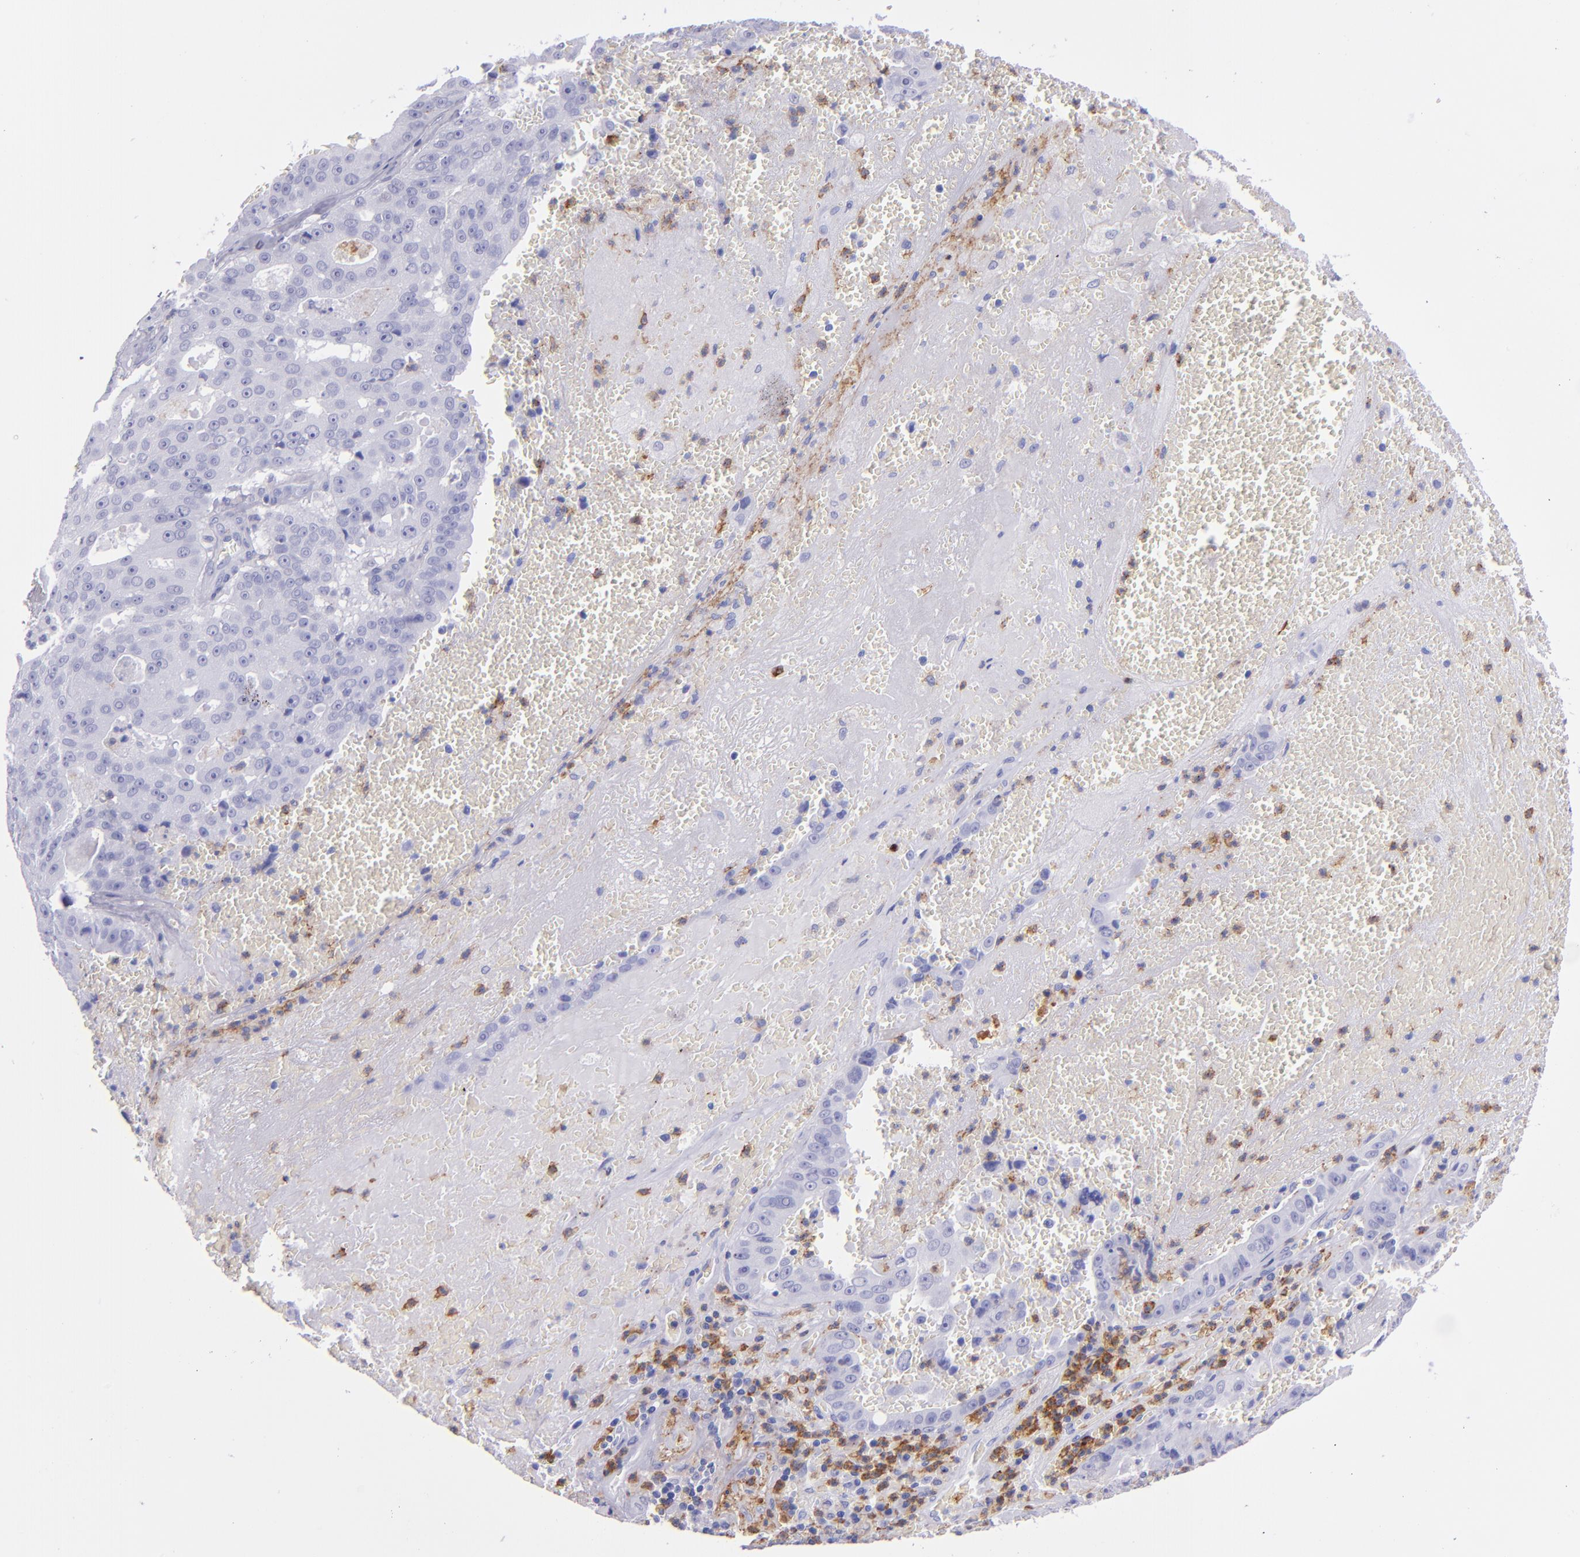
{"staining": {"intensity": "negative", "quantity": "none", "location": "none"}, "tissue": "liver cancer", "cell_type": "Tumor cells", "image_type": "cancer", "snomed": [{"axis": "morphology", "description": "Cholangiocarcinoma"}, {"axis": "topography", "description": "Liver"}], "caption": "Immunohistochemistry (IHC) photomicrograph of human cholangiocarcinoma (liver) stained for a protein (brown), which displays no positivity in tumor cells.", "gene": "CR1", "patient": {"sex": "female", "age": 79}}